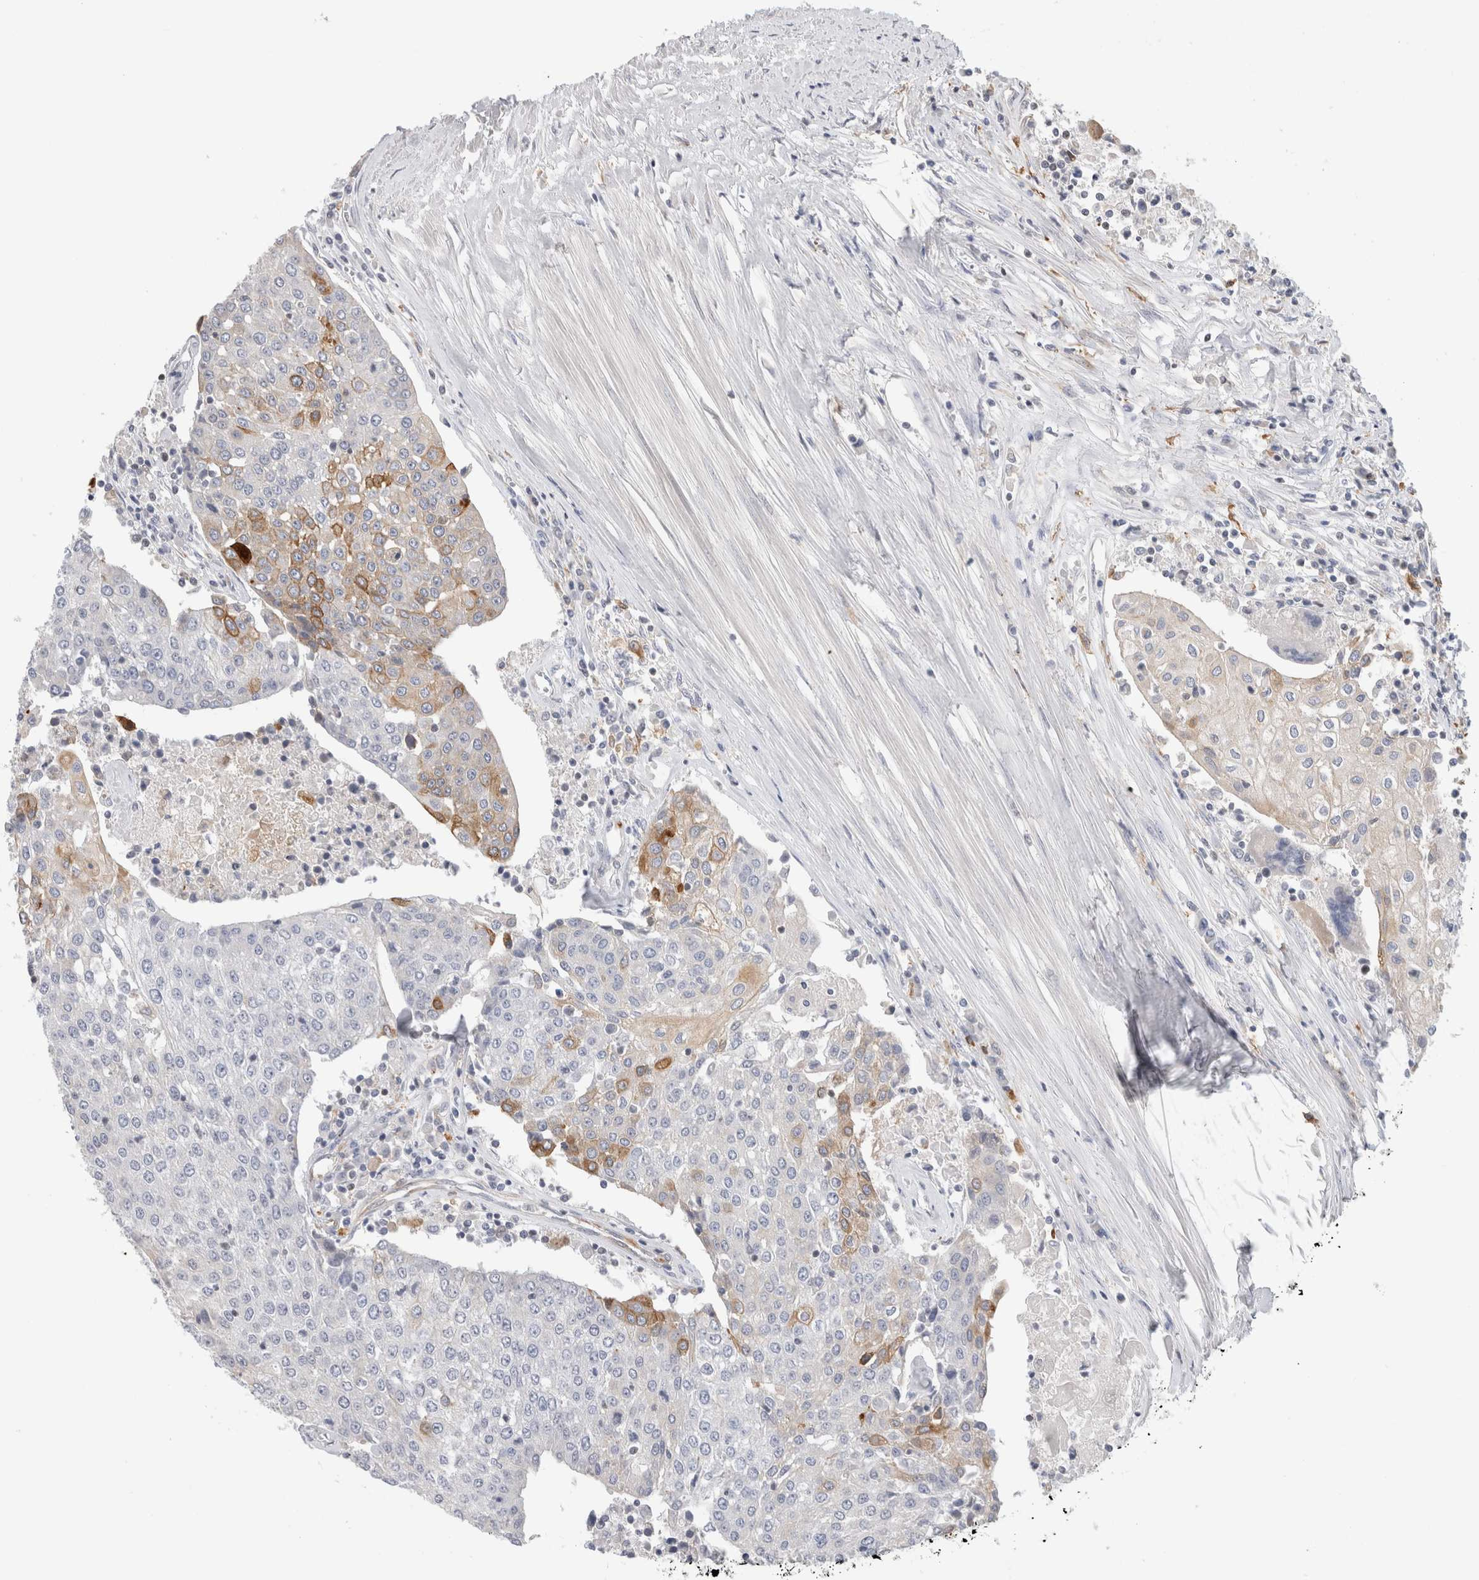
{"staining": {"intensity": "moderate", "quantity": "<25%", "location": "cytoplasmic/membranous"}, "tissue": "urothelial cancer", "cell_type": "Tumor cells", "image_type": "cancer", "snomed": [{"axis": "morphology", "description": "Urothelial carcinoma, High grade"}, {"axis": "topography", "description": "Urinary bladder"}], "caption": "Immunohistochemistry photomicrograph of urothelial carcinoma (high-grade) stained for a protein (brown), which demonstrates low levels of moderate cytoplasmic/membranous expression in approximately <25% of tumor cells.", "gene": "SYTL5", "patient": {"sex": "female", "age": 85}}